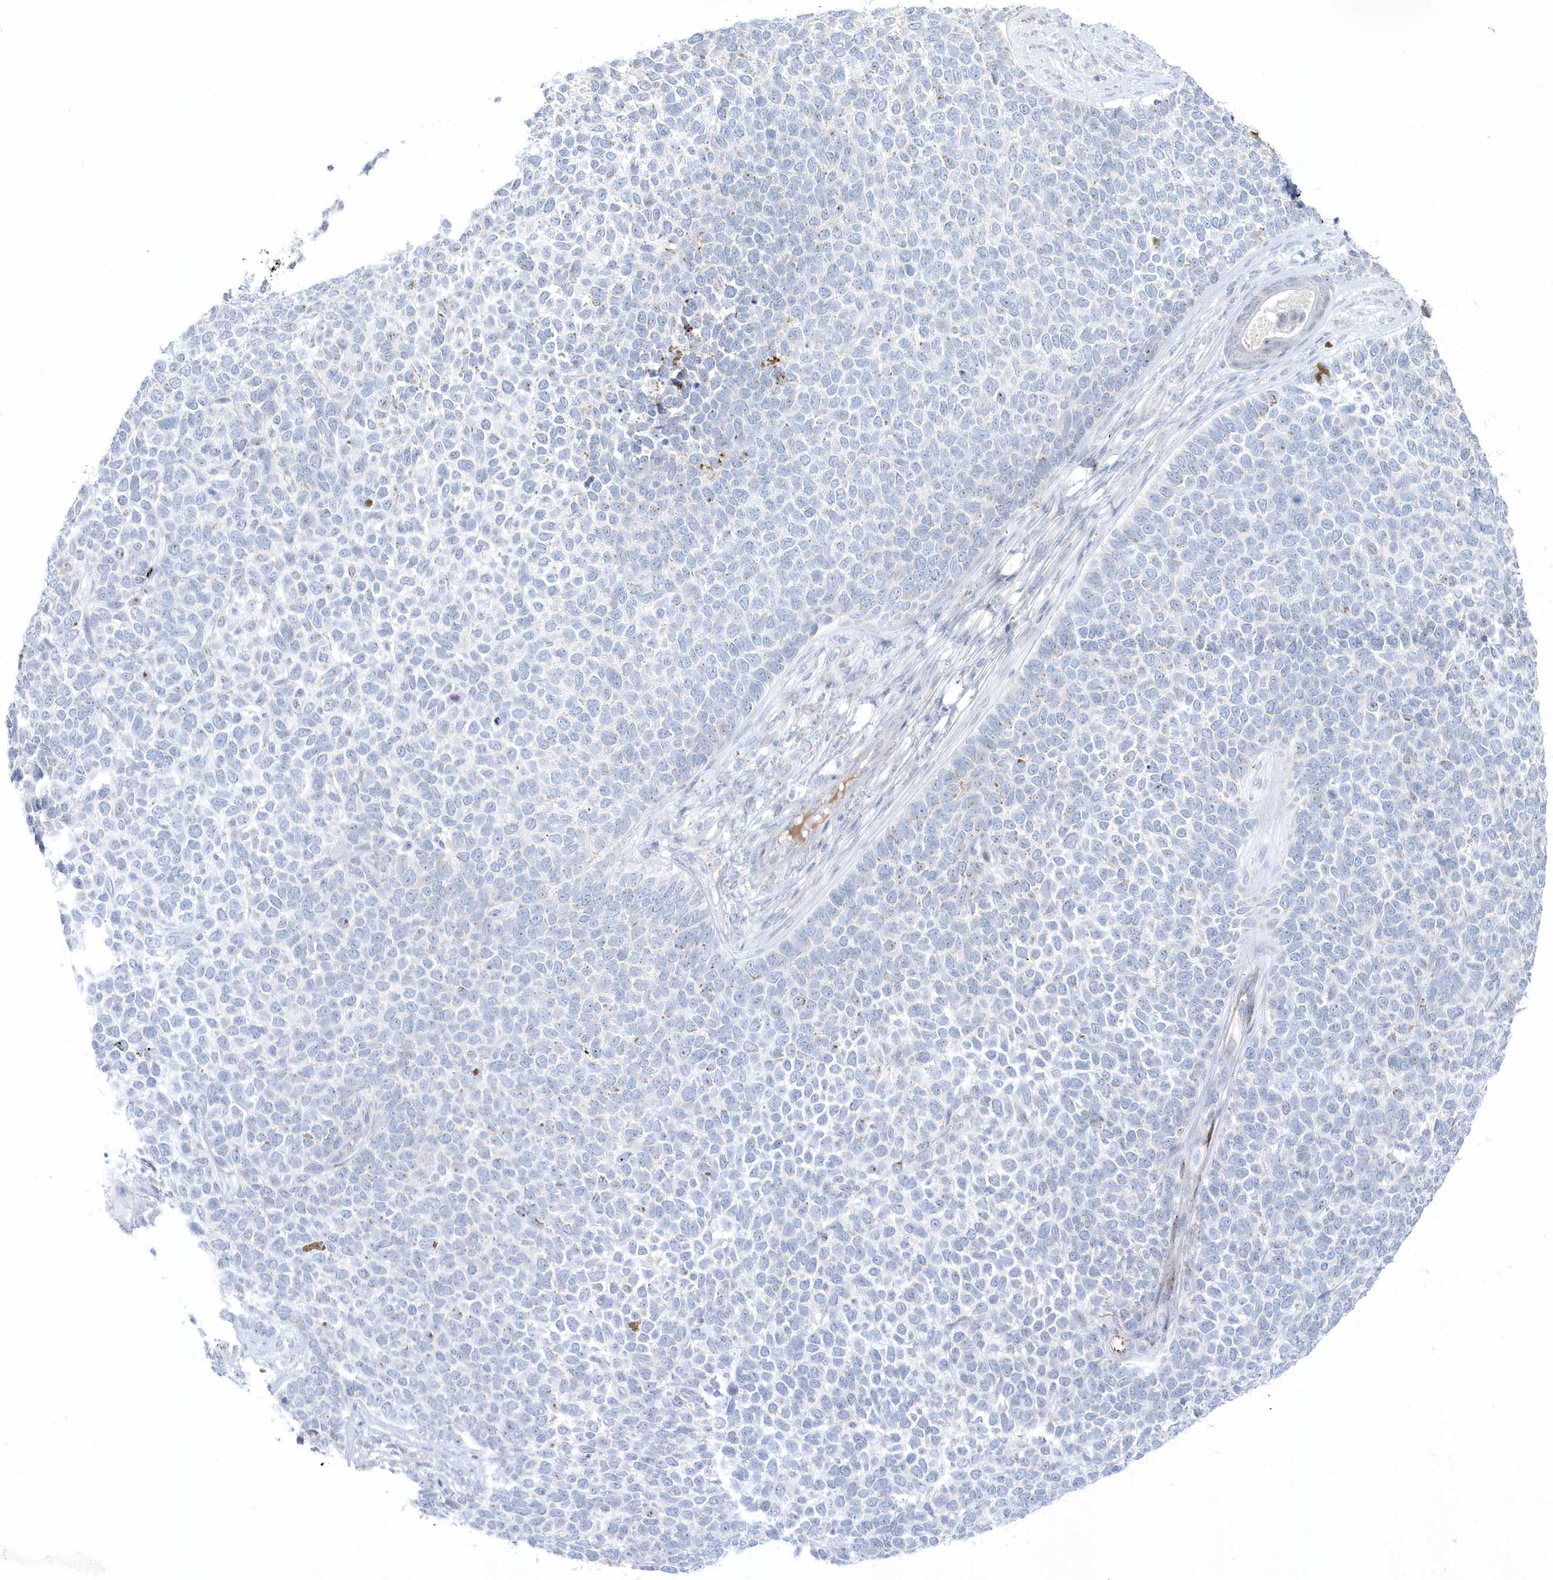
{"staining": {"intensity": "negative", "quantity": "none", "location": "none"}, "tissue": "skin cancer", "cell_type": "Tumor cells", "image_type": "cancer", "snomed": [{"axis": "morphology", "description": "Basal cell carcinoma"}, {"axis": "topography", "description": "Skin"}], "caption": "There is no significant staining in tumor cells of basal cell carcinoma (skin).", "gene": "PCBD1", "patient": {"sex": "female", "age": 84}}